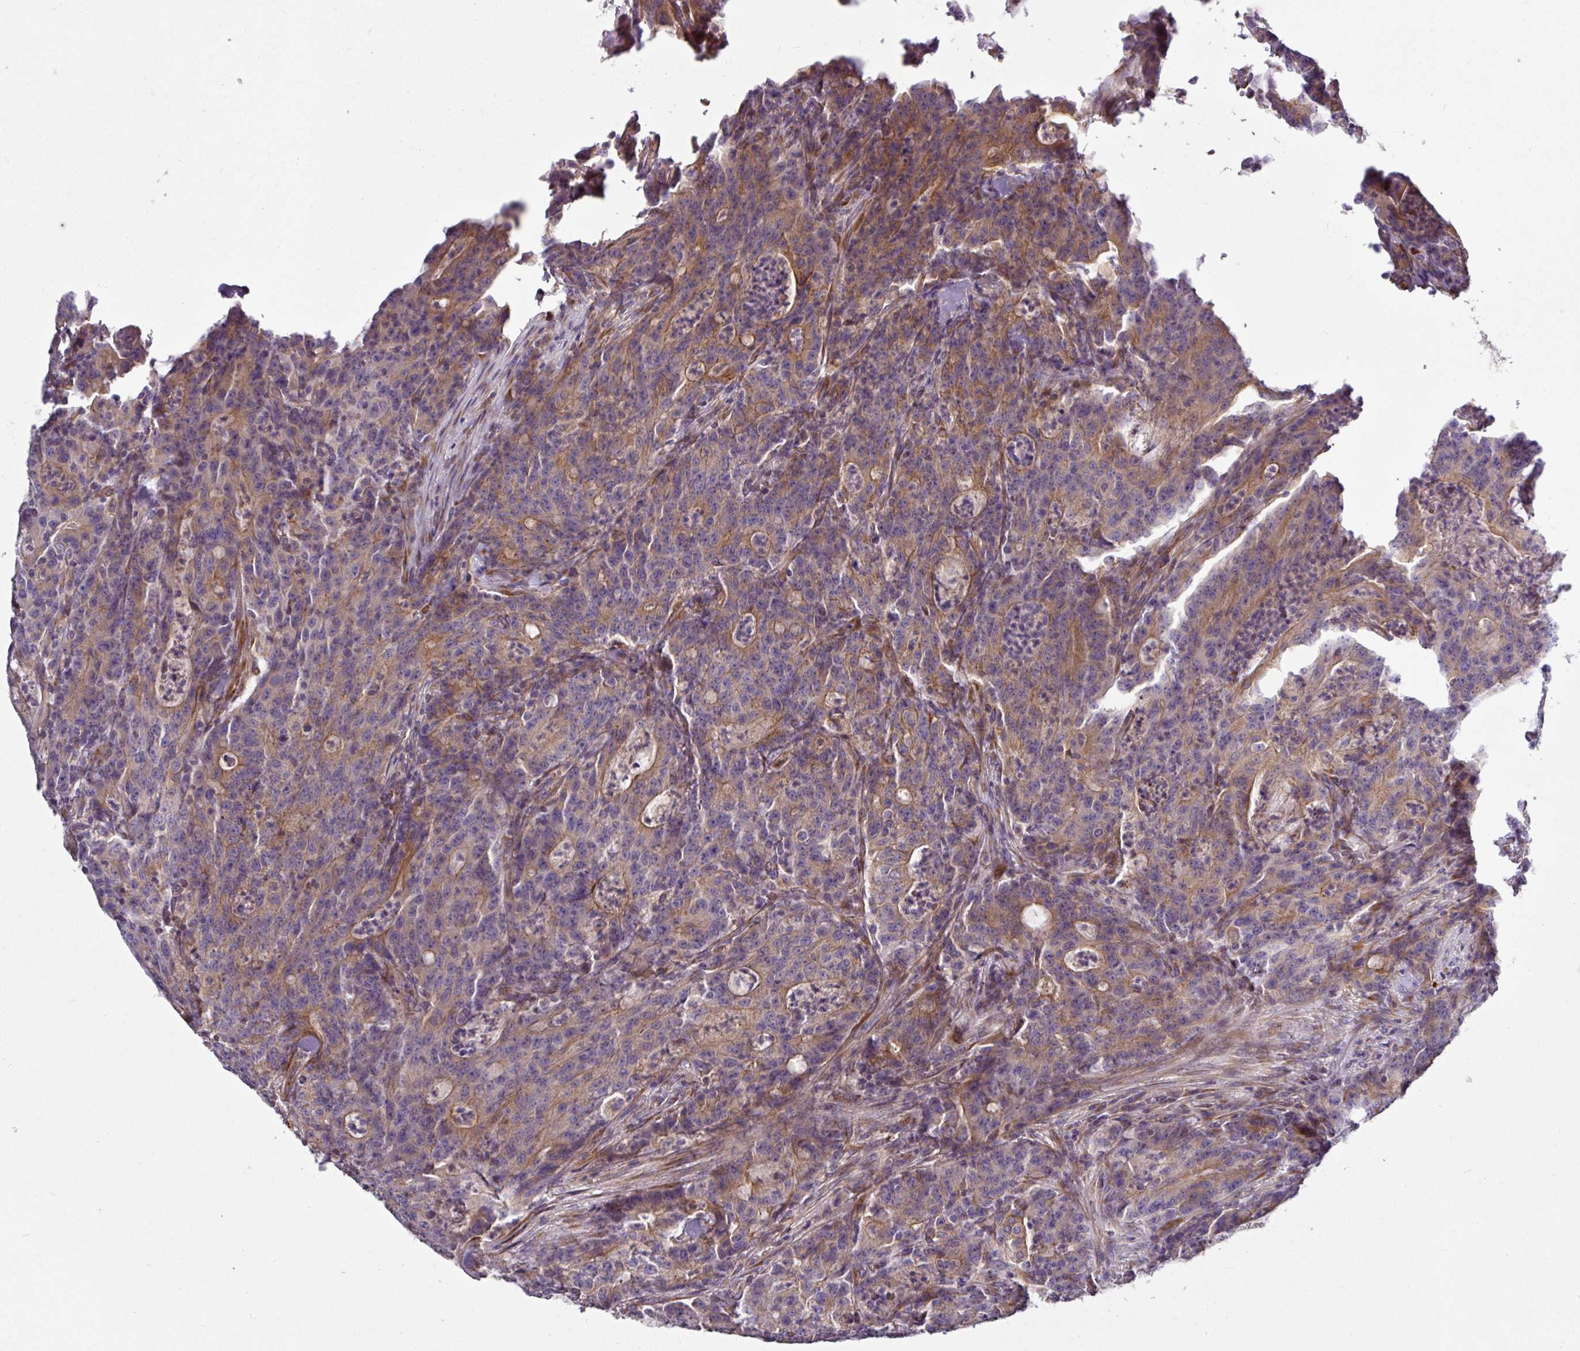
{"staining": {"intensity": "moderate", "quantity": "25%-75%", "location": "cytoplasmic/membranous"}, "tissue": "colorectal cancer", "cell_type": "Tumor cells", "image_type": "cancer", "snomed": [{"axis": "morphology", "description": "Adenocarcinoma, NOS"}, {"axis": "topography", "description": "Colon"}], "caption": "This image exhibits IHC staining of human adenocarcinoma (colorectal), with medium moderate cytoplasmic/membranous expression in approximately 25%-75% of tumor cells.", "gene": "GAN", "patient": {"sex": "male", "age": 83}}